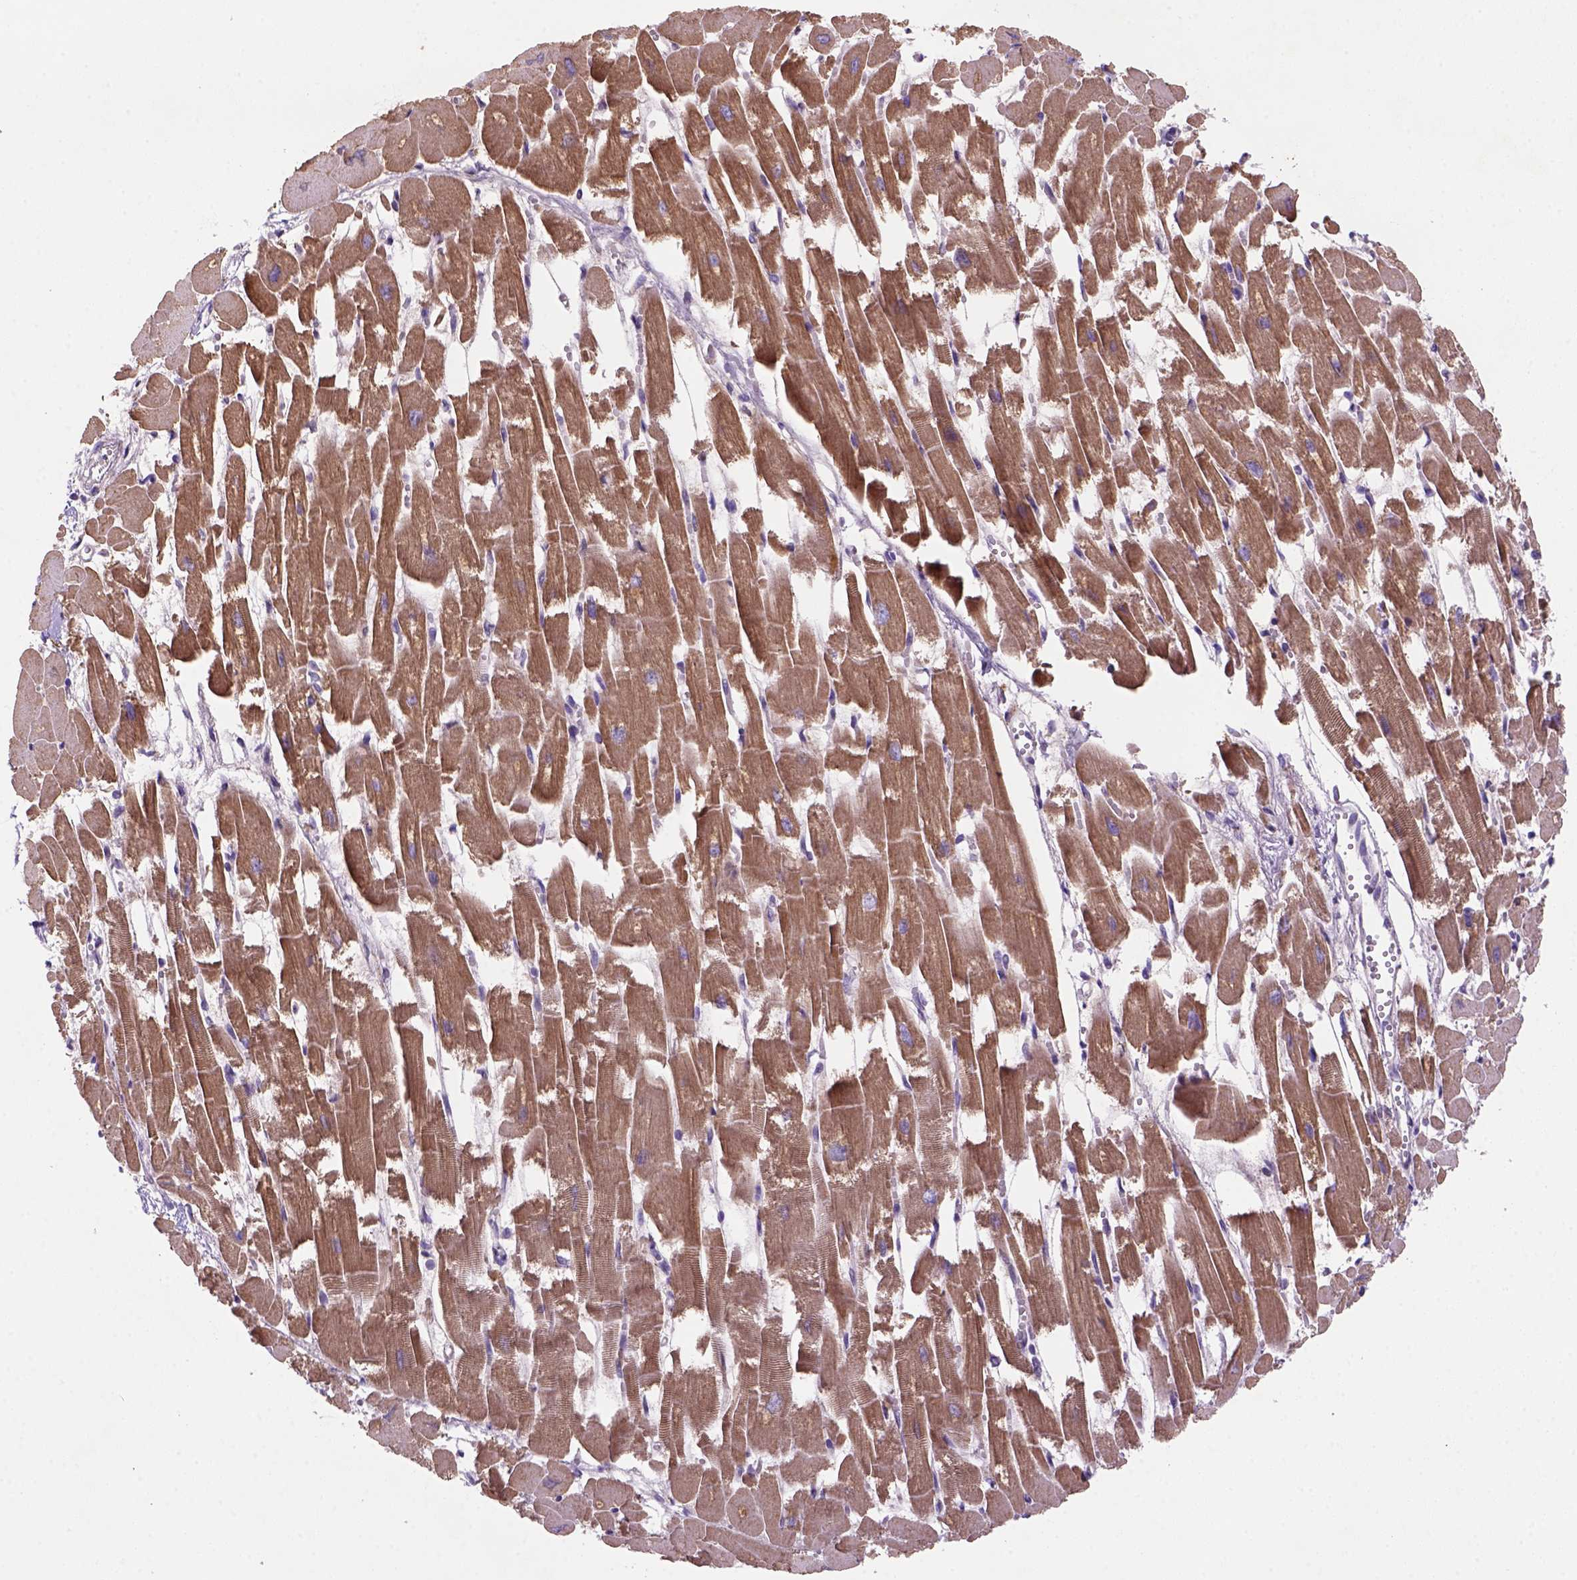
{"staining": {"intensity": "moderate", "quantity": ">75%", "location": "cytoplasmic/membranous"}, "tissue": "heart muscle", "cell_type": "Cardiomyocytes", "image_type": "normal", "snomed": [{"axis": "morphology", "description": "Normal tissue, NOS"}, {"axis": "topography", "description": "Heart"}], "caption": "Immunohistochemistry (IHC) of normal human heart muscle shows medium levels of moderate cytoplasmic/membranous positivity in about >75% of cardiomyocytes.", "gene": "FZD7", "patient": {"sex": "female", "age": 52}}